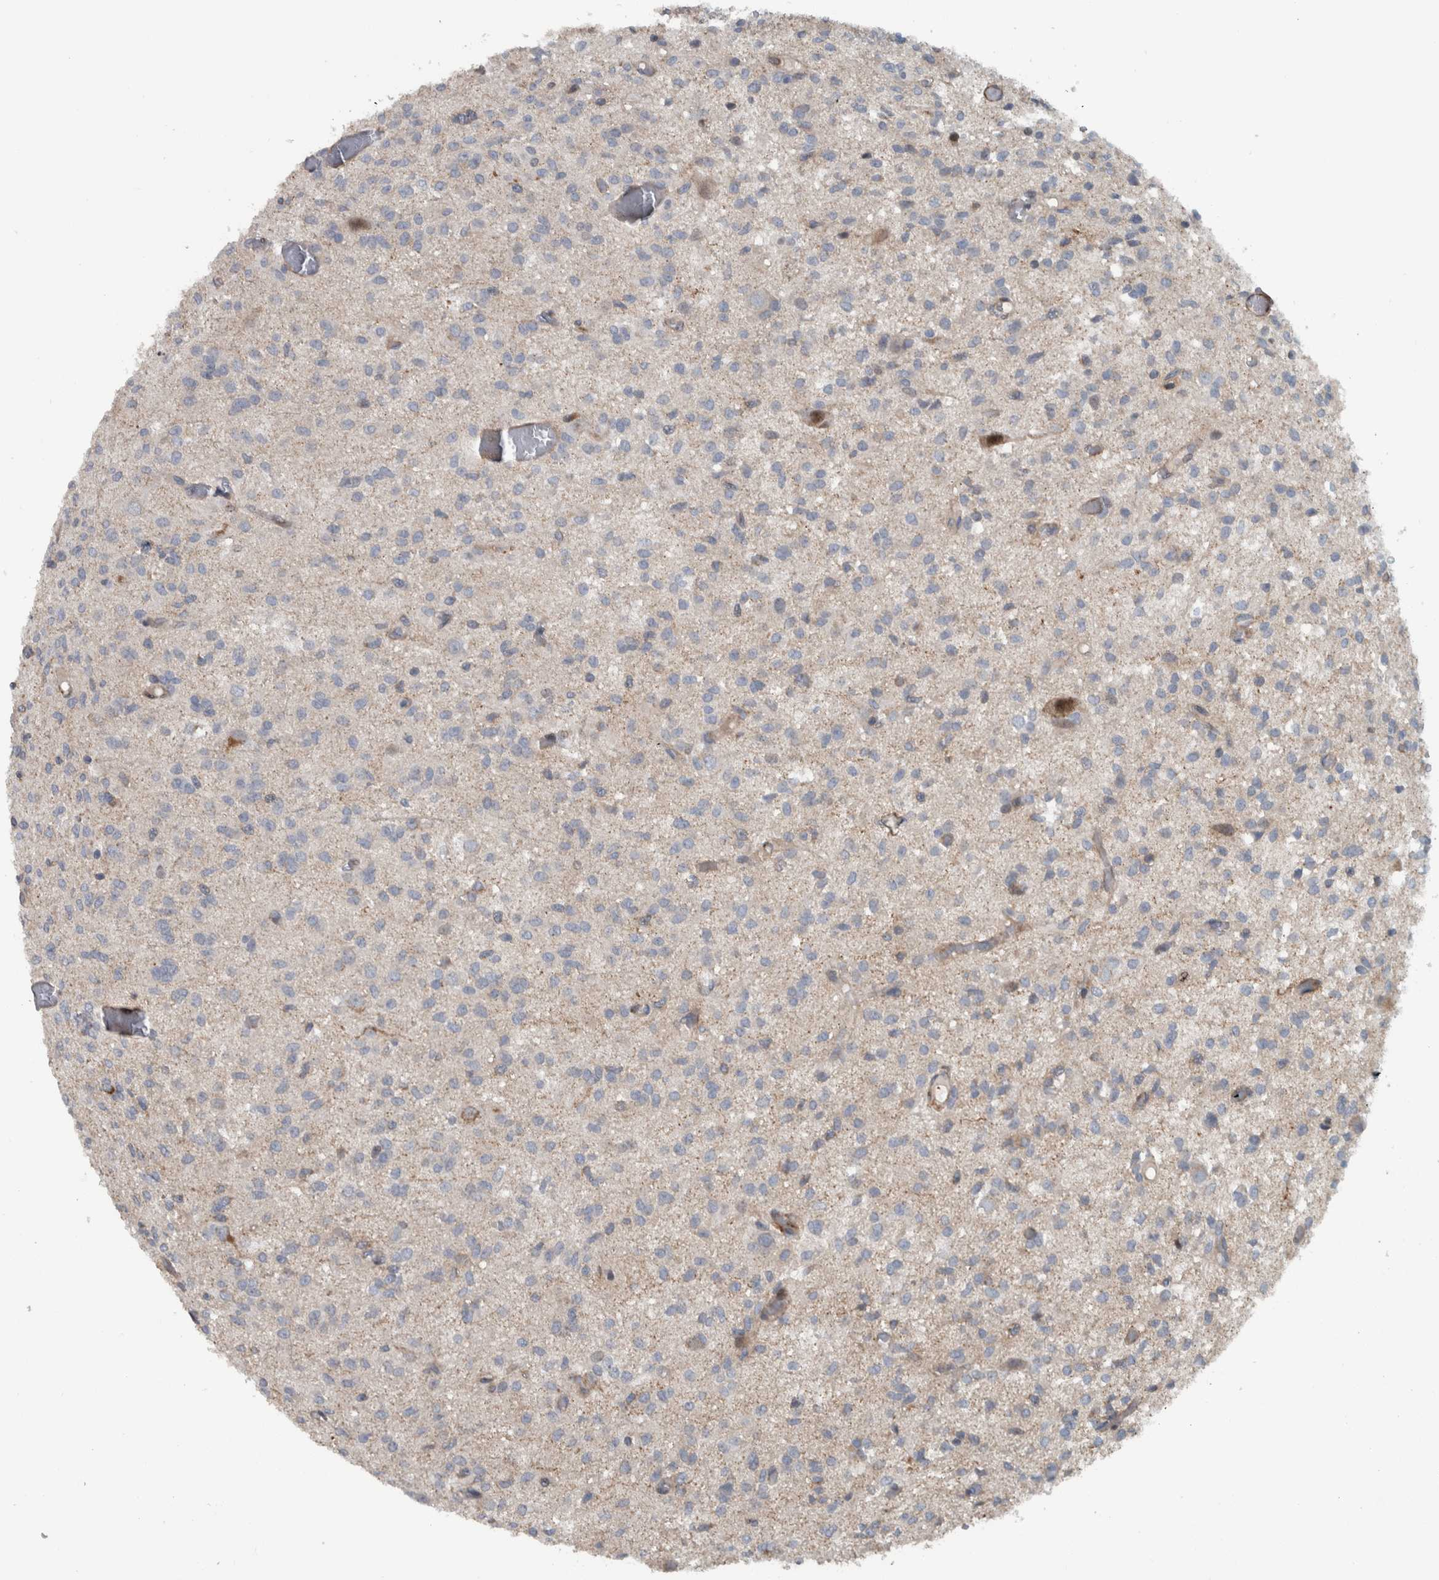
{"staining": {"intensity": "negative", "quantity": "none", "location": "none"}, "tissue": "glioma", "cell_type": "Tumor cells", "image_type": "cancer", "snomed": [{"axis": "morphology", "description": "Glioma, malignant, High grade"}, {"axis": "topography", "description": "Brain"}], "caption": "This is an immunohistochemistry (IHC) image of glioma. There is no expression in tumor cells.", "gene": "BAIAP2L1", "patient": {"sex": "female", "age": 59}}